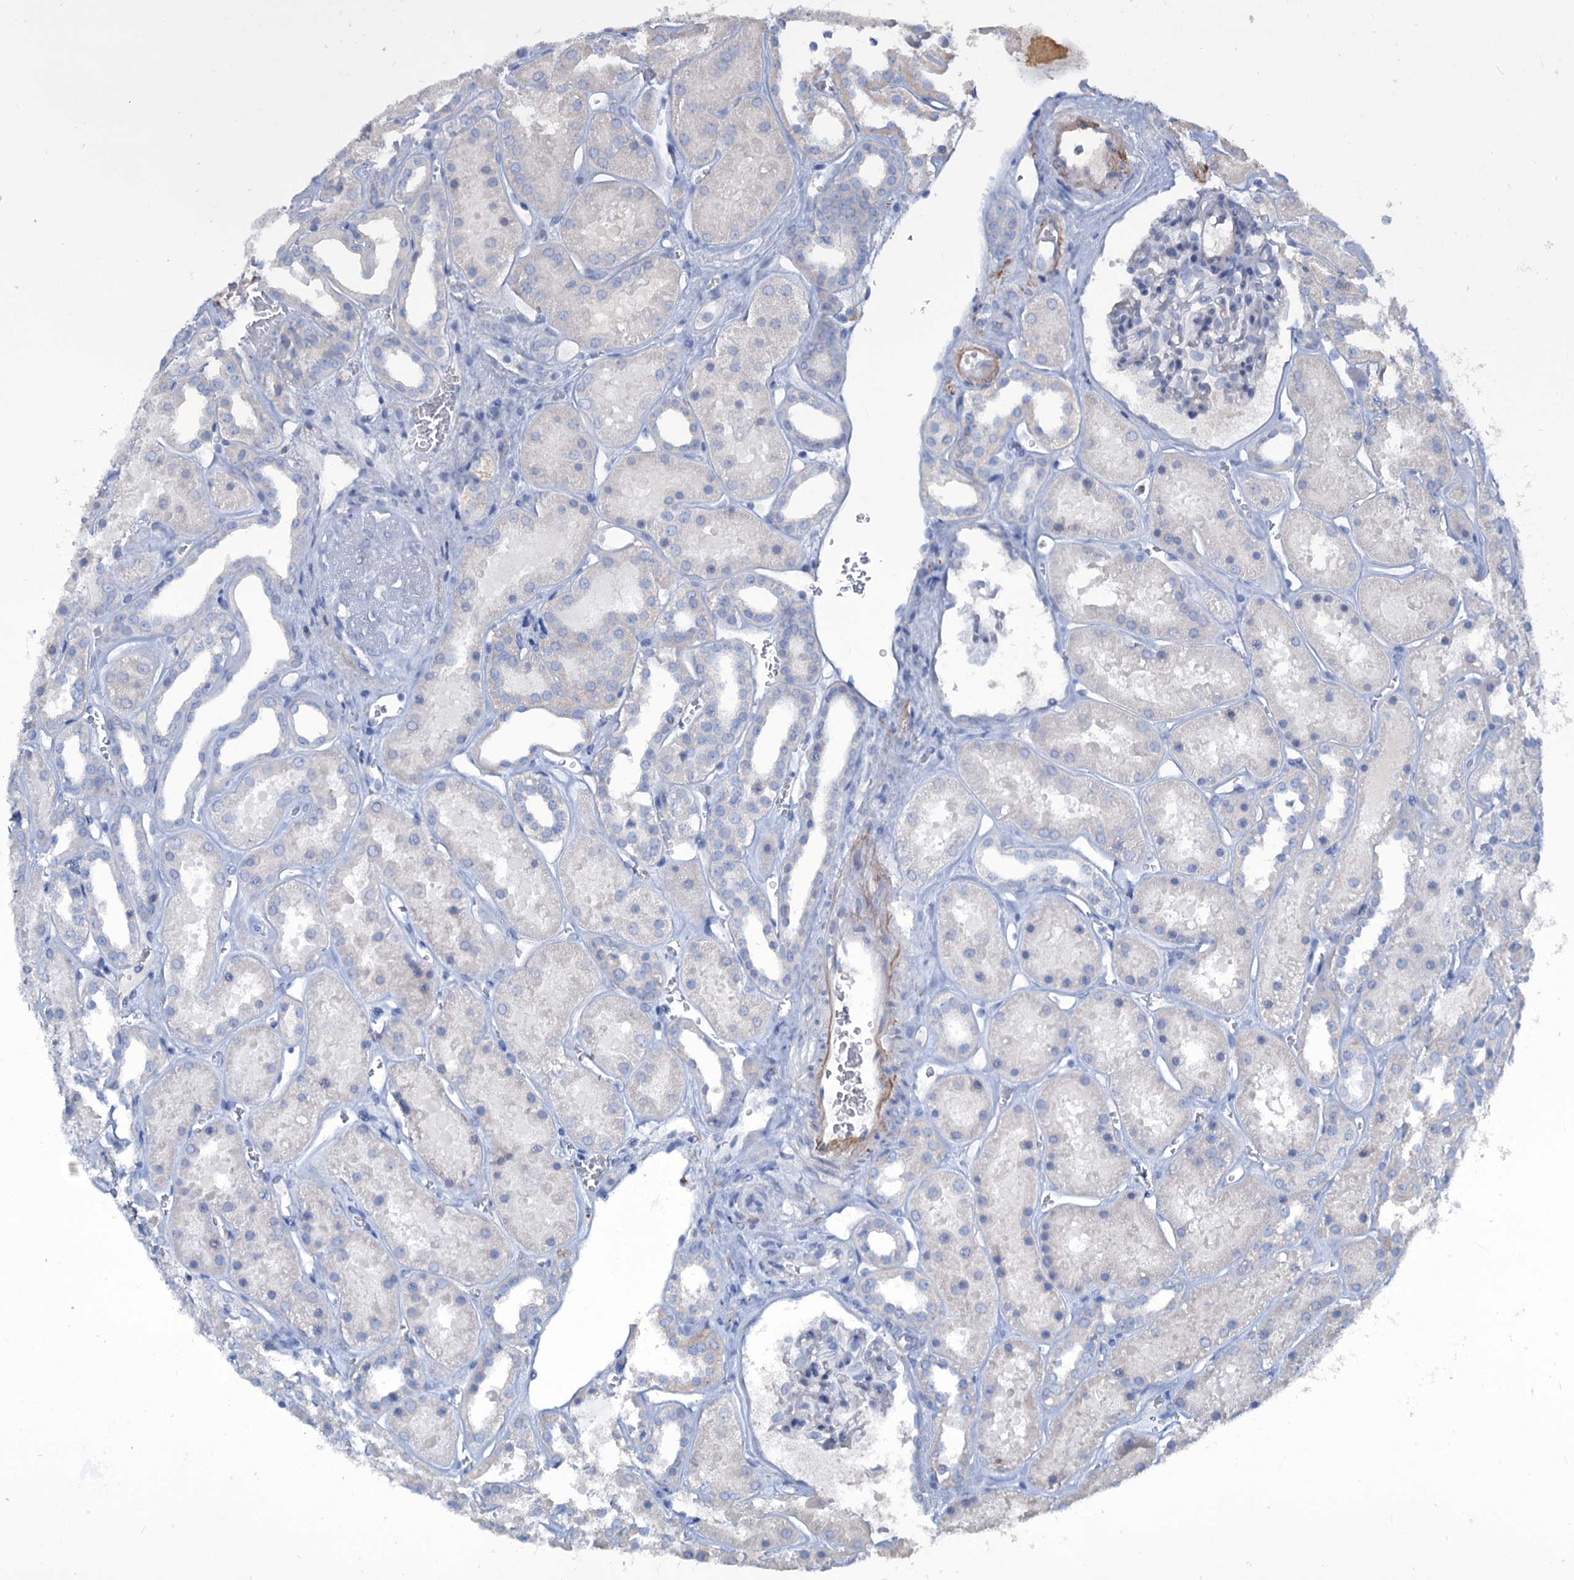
{"staining": {"intensity": "negative", "quantity": "none", "location": "none"}, "tissue": "kidney", "cell_type": "Cells in glomeruli", "image_type": "normal", "snomed": [{"axis": "morphology", "description": "Normal tissue, NOS"}, {"axis": "topography", "description": "Kidney"}], "caption": "An image of kidney stained for a protein shows no brown staining in cells in glomeruli.", "gene": "URAD", "patient": {"sex": "female", "age": 41}}